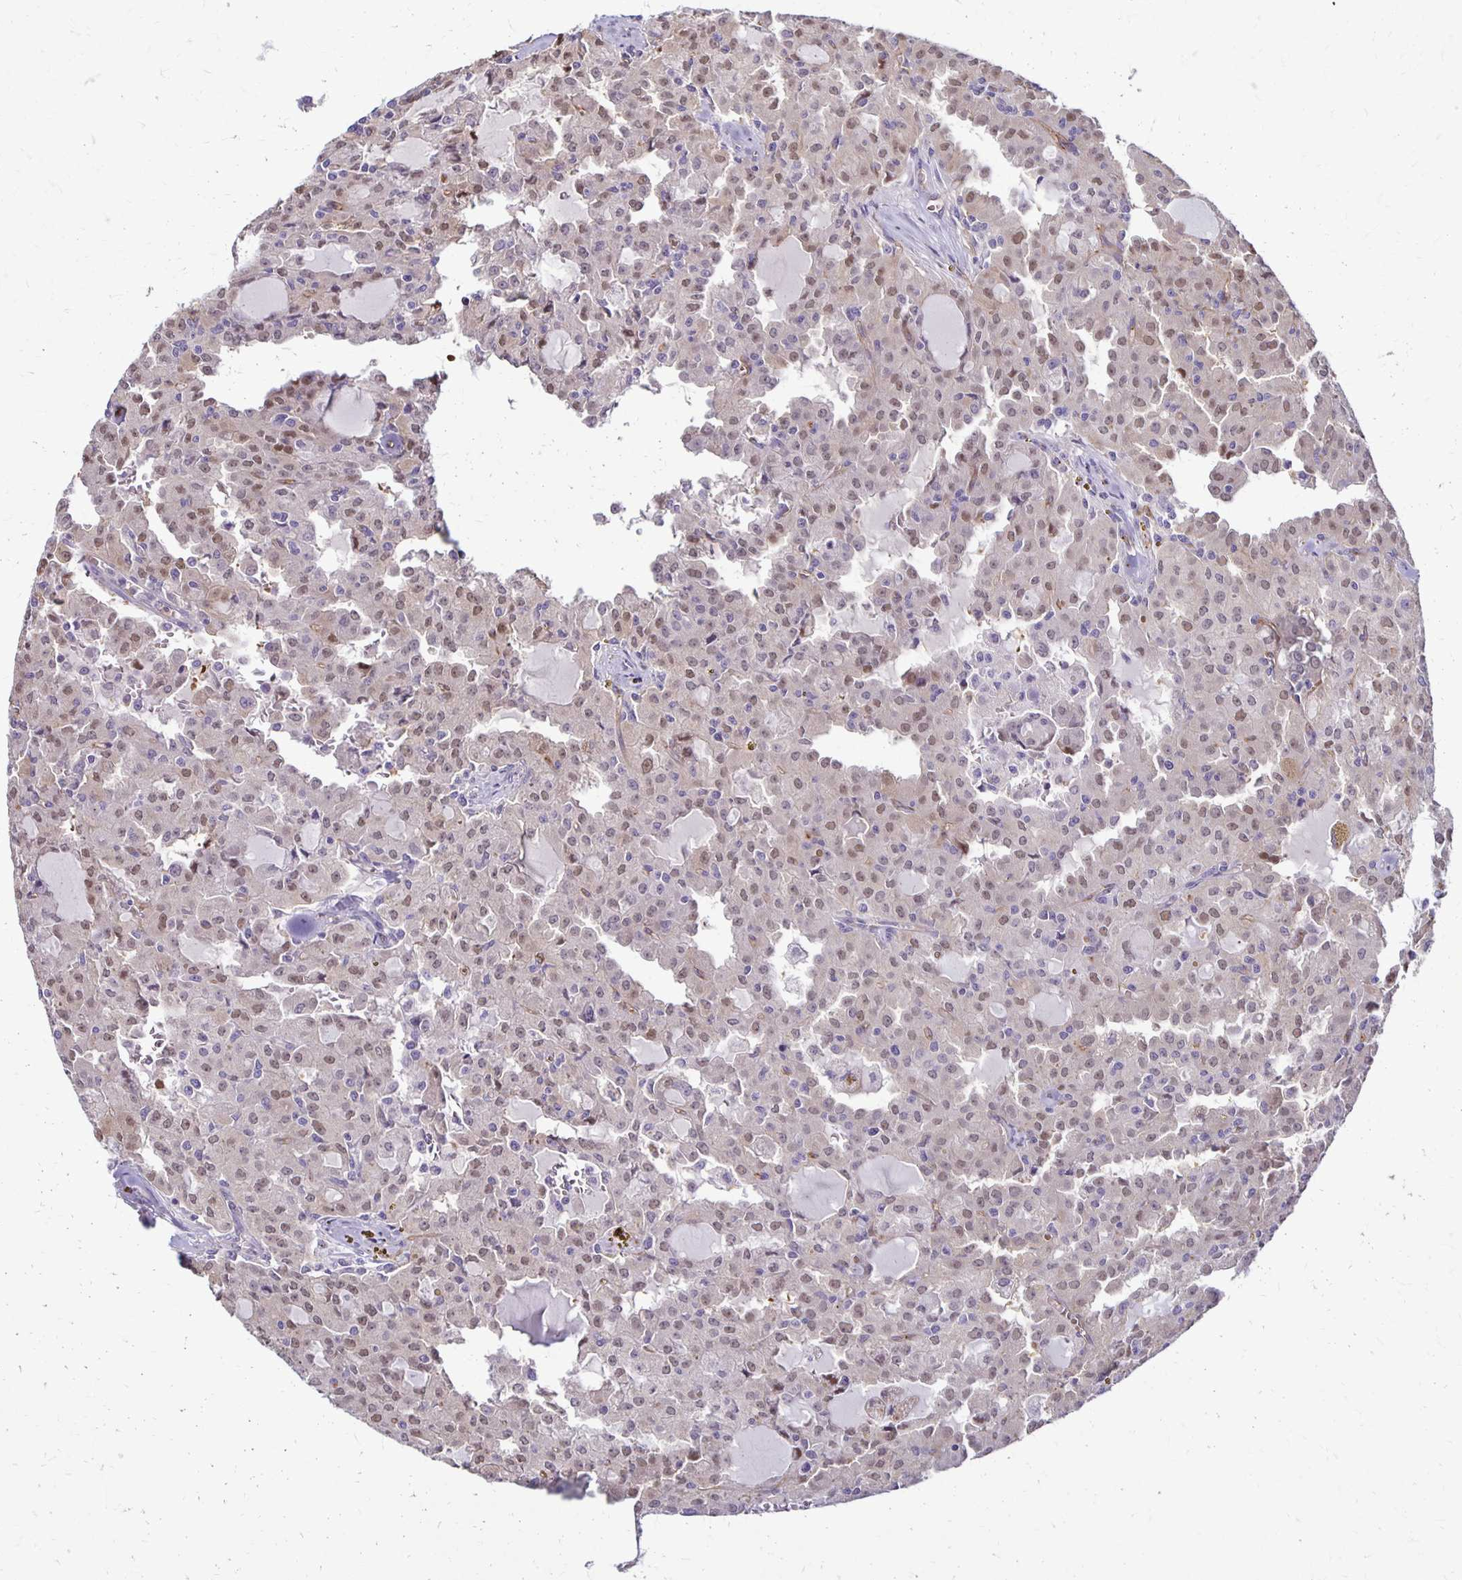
{"staining": {"intensity": "weak", "quantity": "<25%", "location": "nuclear"}, "tissue": "head and neck cancer", "cell_type": "Tumor cells", "image_type": "cancer", "snomed": [{"axis": "morphology", "description": "Adenocarcinoma, NOS"}, {"axis": "topography", "description": "Head-Neck"}], "caption": "The immunohistochemistry micrograph has no significant expression in tumor cells of adenocarcinoma (head and neck) tissue.", "gene": "TTYH1", "patient": {"sex": "male", "age": 64}}